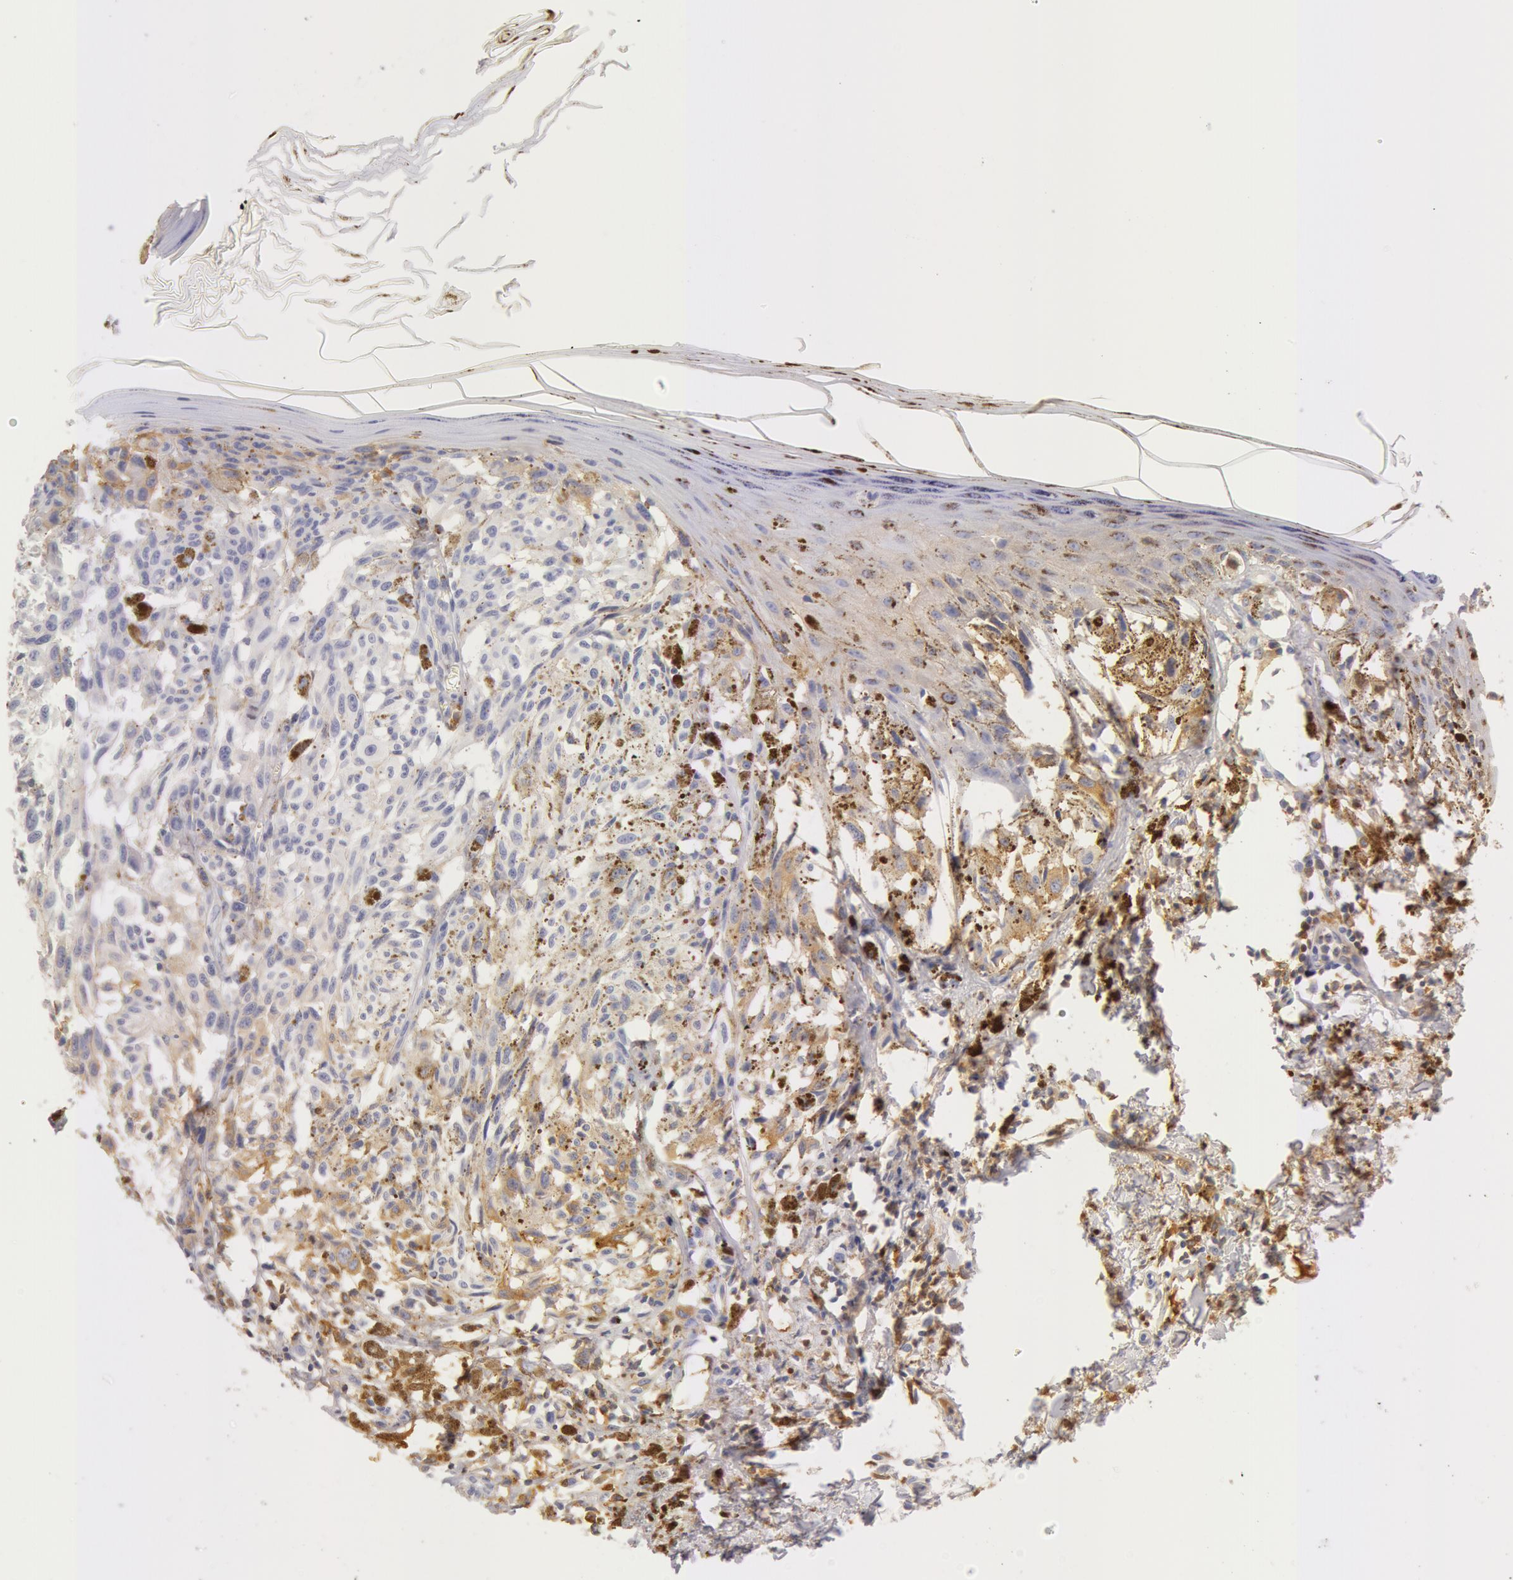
{"staining": {"intensity": "weak", "quantity": "25%-75%", "location": "cytoplasmic/membranous"}, "tissue": "melanoma", "cell_type": "Tumor cells", "image_type": "cancer", "snomed": [{"axis": "morphology", "description": "Malignant melanoma, NOS"}, {"axis": "topography", "description": "Skin"}], "caption": "Malignant melanoma was stained to show a protein in brown. There is low levels of weak cytoplasmic/membranous staining in approximately 25%-75% of tumor cells.", "gene": "GC", "patient": {"sex": "female", "age": 72}}